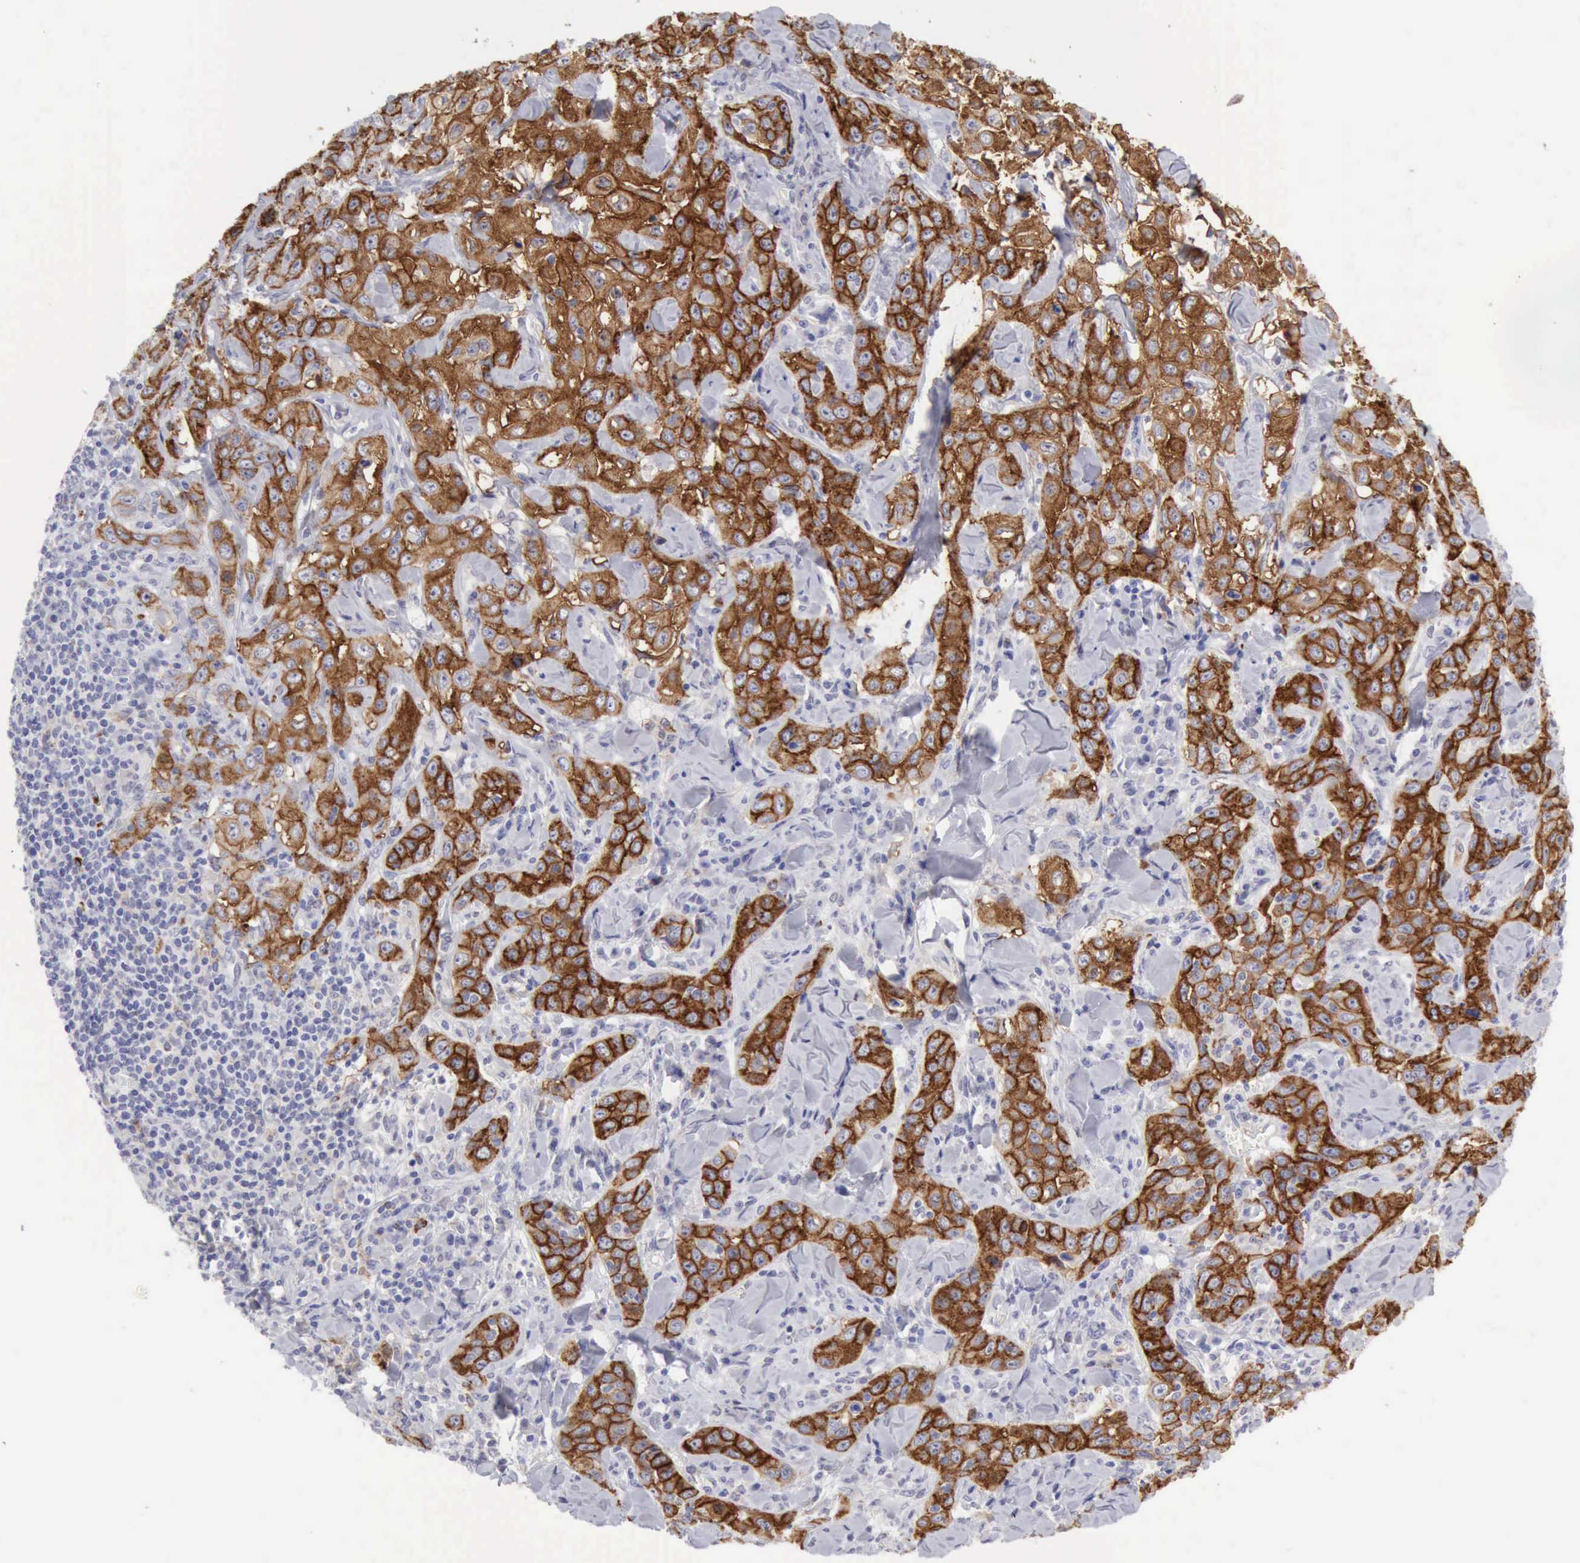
{"staining": {"intensity": "strong", "quantity": ">75%", "location": "cytoplasmic/membranous"}, "tissue": "skin cancer", "cell_type": "Tumor cells", "image_type": "cancer", "snomed": [{"axis": "morphology", "description": "Squamous cell carcinoma, NOS"}, {"axis": "topography", "description": "Skin"}], "caption": "About >75% of tumor cells in human skin squamous cell carcinoma demonstrate strong cytoplasmic/membranous protein positivity as visualized by brown immunohistochemical staining.", "gene": "TFRC", "patient": {"sex": "male", "age": 84}}